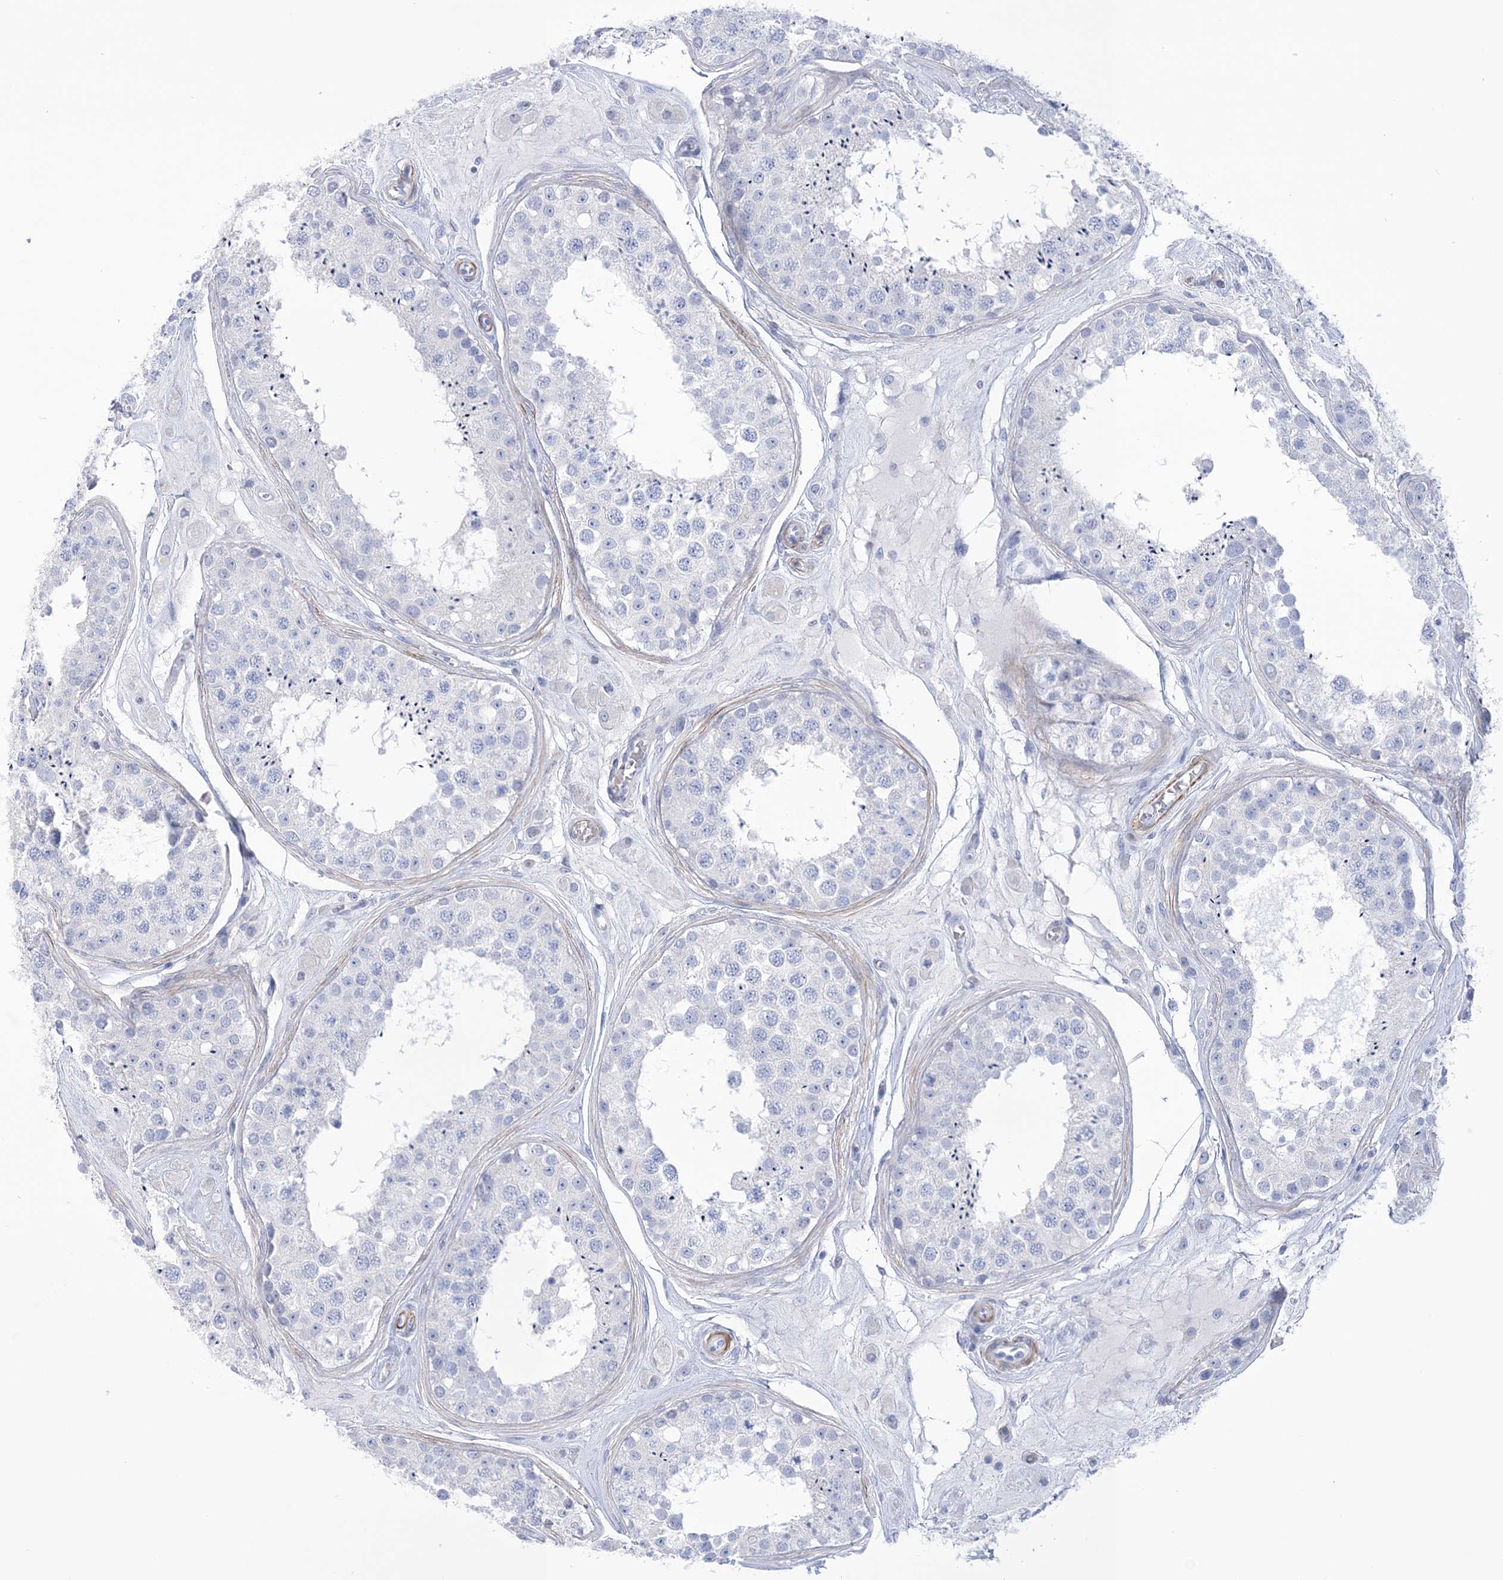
{"staining": {"intensity": "negative", "quantity": "none", "location": "none"}, "tissue": "testis", "cell_type": "Cells in seminiferous ducts", "image_type": "normal", "snomed": [{"axis": "morphology", "description": "Normal tissue, NOS"}, {"axis": "topography", "description": "Testis"}], "caption": "IHC photomicrograph of normal testis stained for a protein (brown), which displays no expression in cells in seminiferous ducts. The staining was performed using DAB to visualize the protein expression in brown, while the nuclei were stained in blue with hematoxylin (Magnification: 20x).", "gene": "WDR74", "patient": {"sex": "male", "age": 25}}